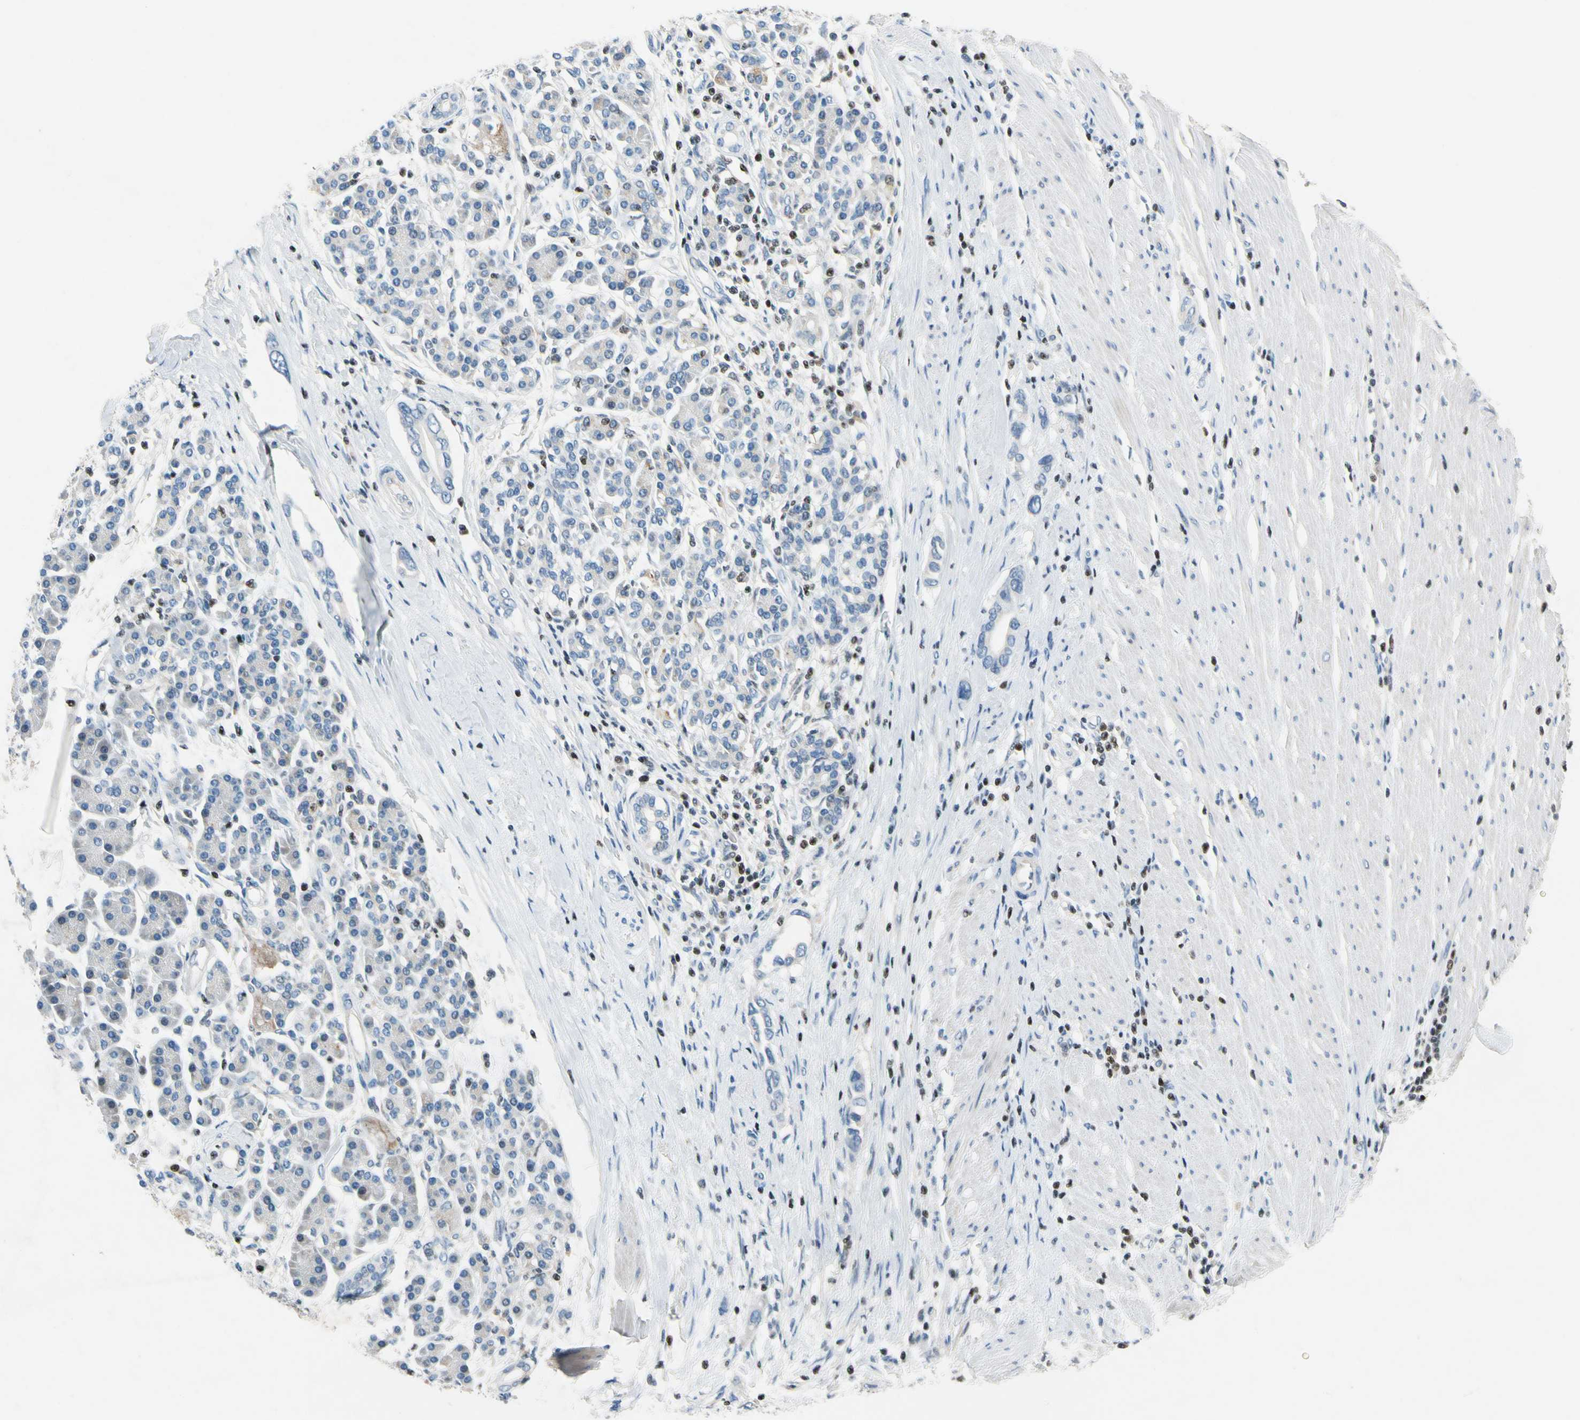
{"staining": {"intensity": "negative", "quantity": "none", "location": "none"}, "tissue": "pancreatic cancer", "cell_type": "Tumor cells", "image_type": "cancer", "snomed": [{"axis": "morphology", "description": "Adenocarcinoma, NOS"}, {"axis": "topography", "description": "Pancreas"}], "caption": "A high-resolution histopathology image shows immunohistochemistry (IHC) staining of pancreatic cancer, which displays no significant positivity in tumor cells. (DAB (3,3'-diaminobenzidine) immunohistochemistry with hematoxylin counter stain).", "gene": "SP140", "patient": {"sex": "female", "age": 57}}